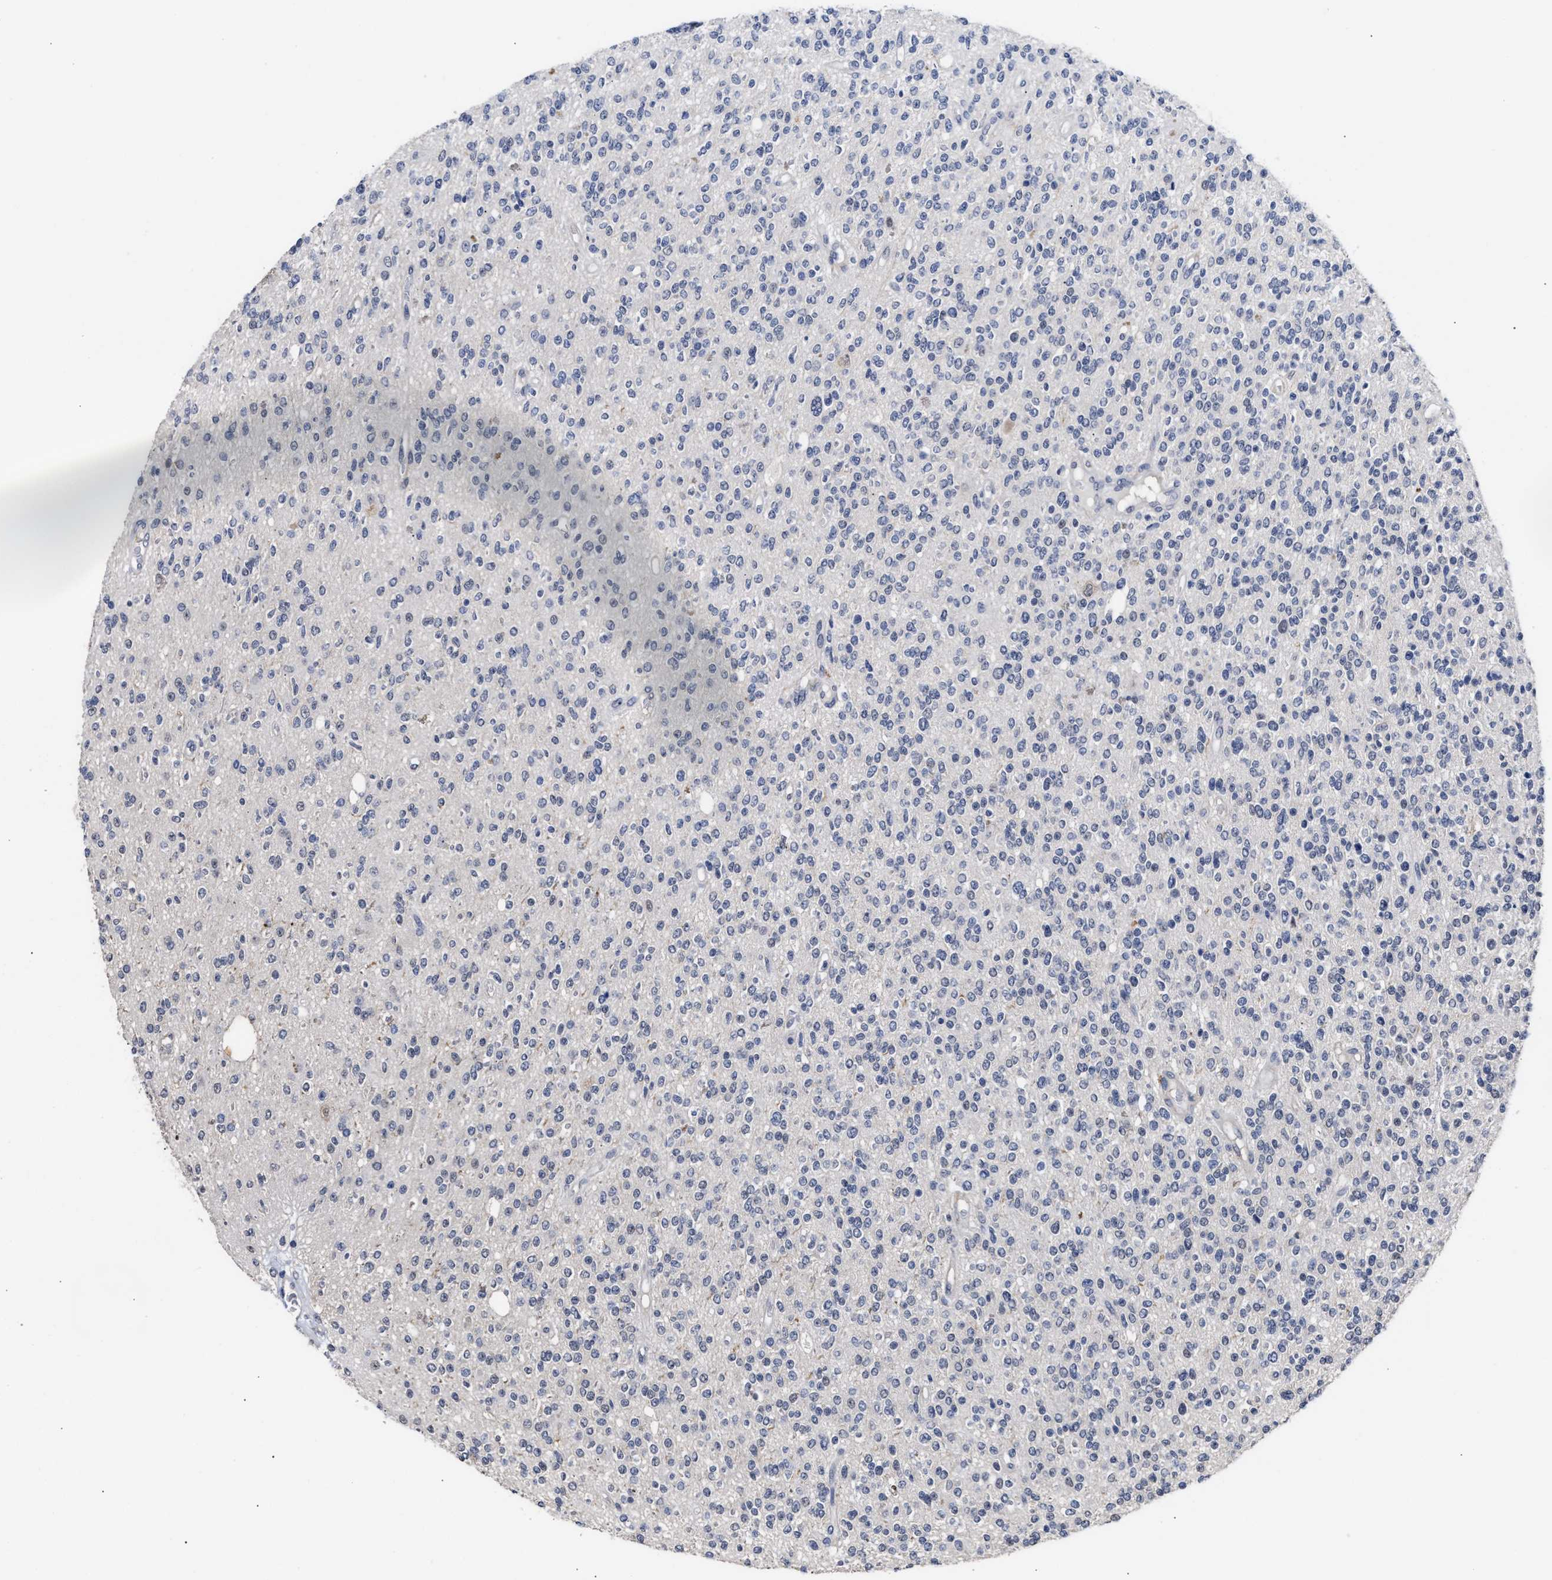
{"staining": {"intensity": "negative", "quantity": "none", "location": "none"}, "tissue": "glioma", "cell_type": "Tumor cells", "image_type": "cancer", "snomed": [{"axis": "morphology", "description": "Glioma, malignant, High grade"}, {"axis": "topography", "description": "Brain"}], "caption": "Immunohistochemistry image of neoplastic tissue: malignant glioma (high-grade) stained with DAB demonstrates no significant protein staining in tumor cells.", "gene": "AHNAK2", "patient": {"sex": "male", "age": 34}}